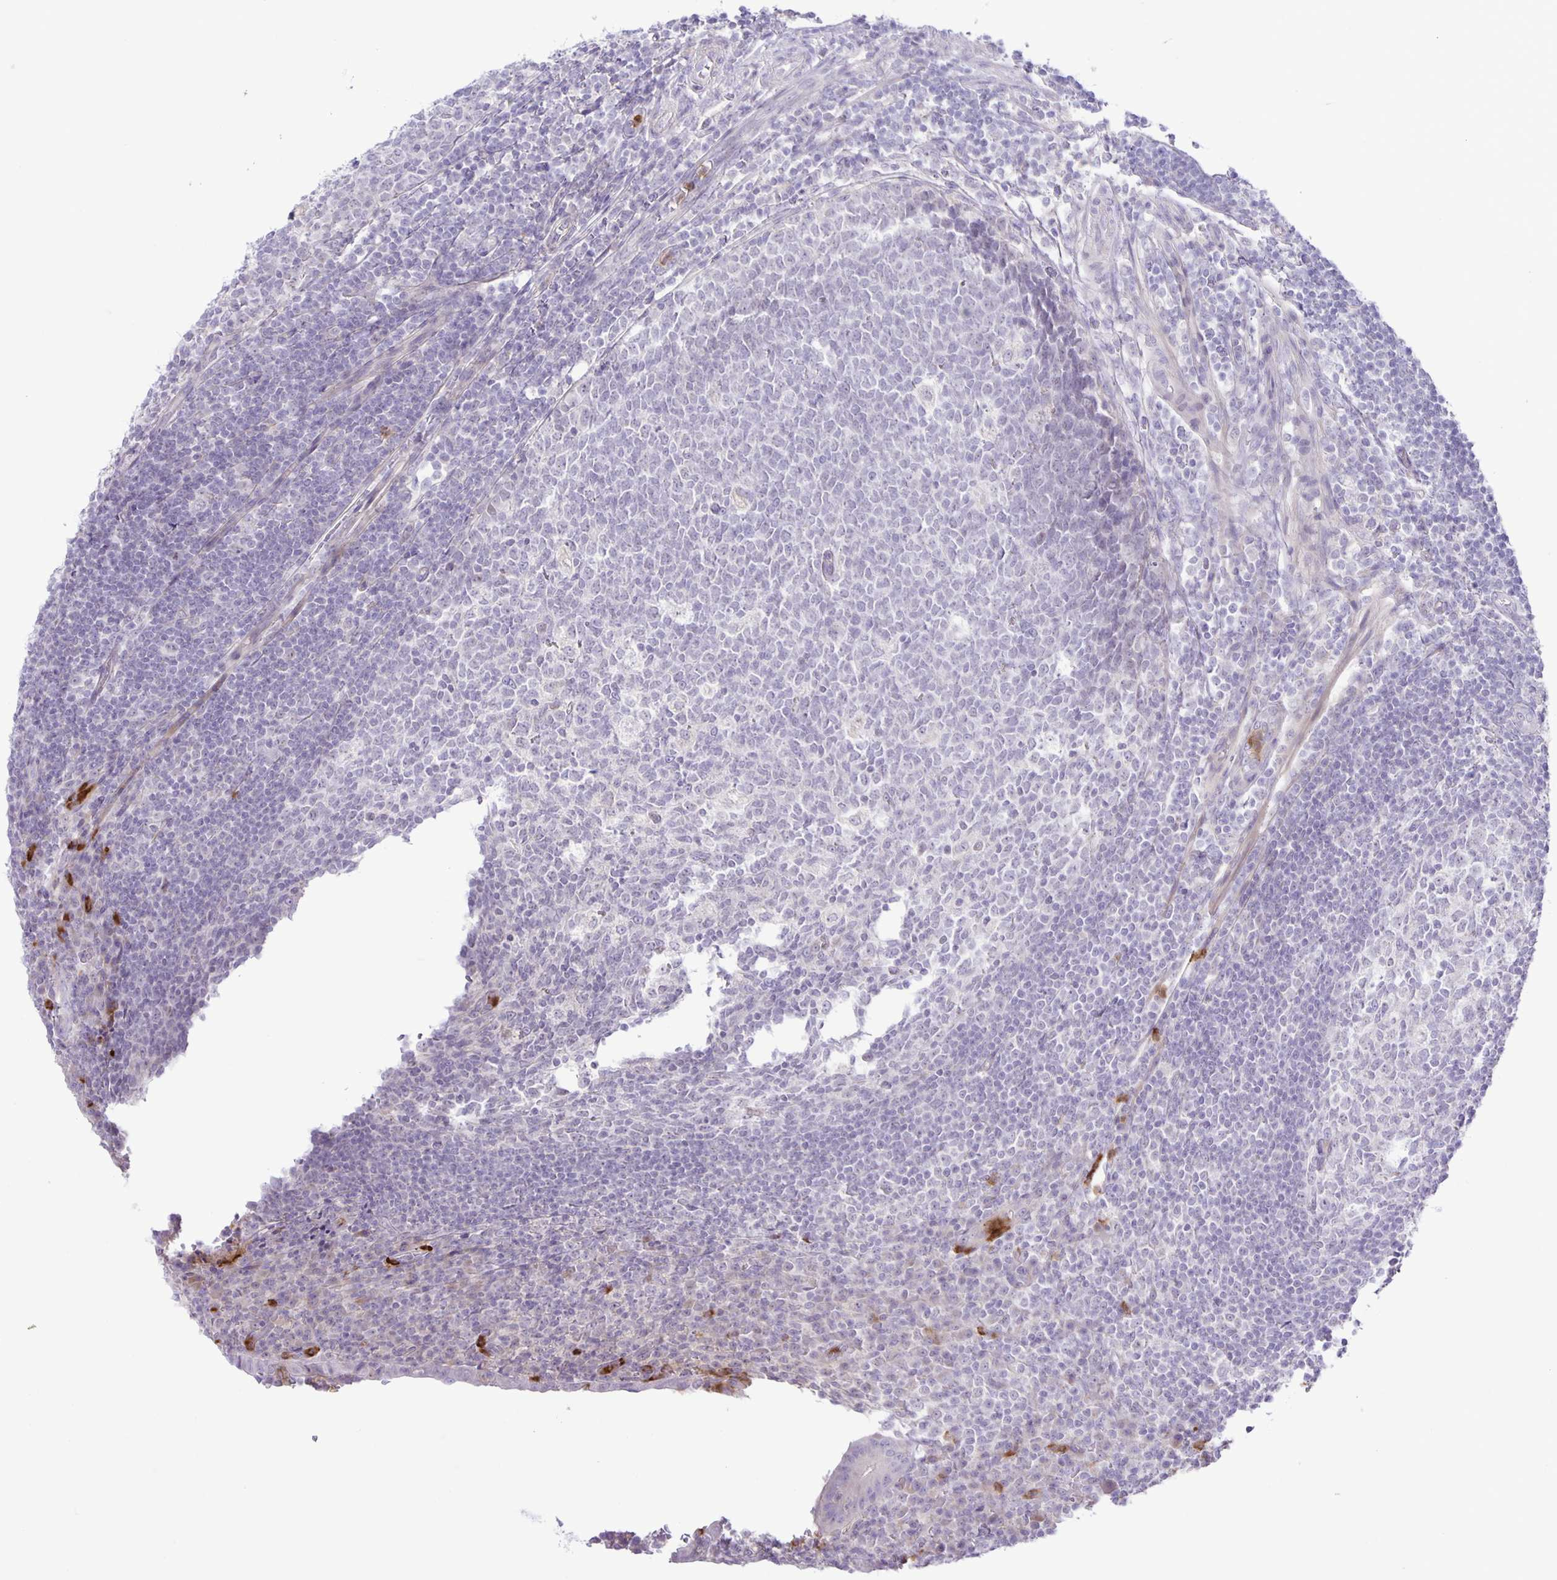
{"staining": {"intensity": "moderate", "quantity": "<25%", "location": "cytoplasmic/membranous"}, "tissue": "appendix", "cell_type": "Glandular cells", "image_type": "normal", "snomed": [{"axis": "morphology", "description": "Normal tissue, NOS"}, {"axis": "topography", "description": "Appendix"}], "caption": "This histopathology image reveals IHC staining of normal appendix, with low moderate cytoplasmic/membranous staining in approximately <25% of glandular cells.", "gene": "ADCK1", "patient": {"sex": "male", "age": 18}}